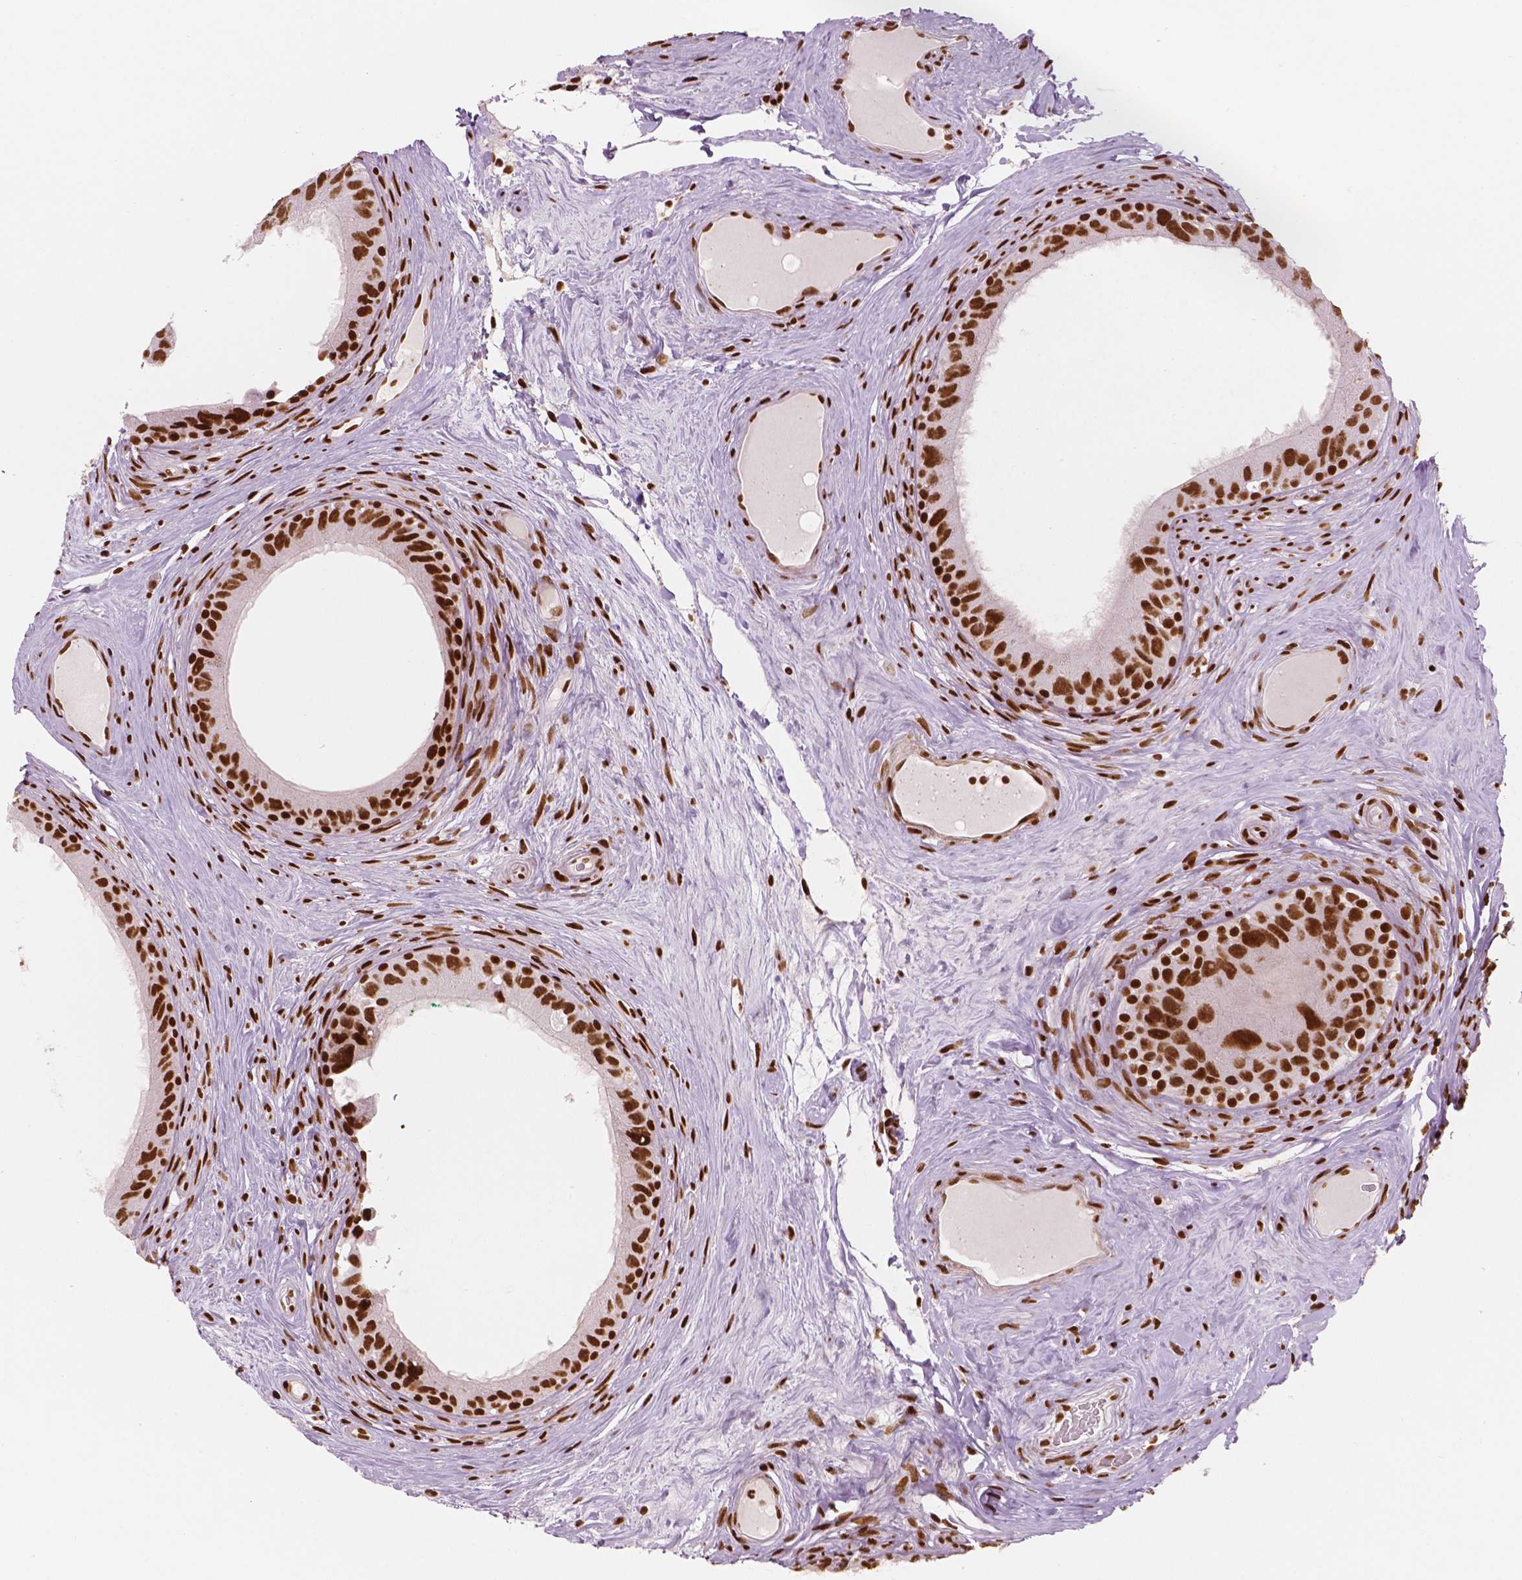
{"staining": {"intensity": "strong", "quantity": ">75%", "location": "nuclear"}, "tissue": "epididymis", "cell_type": "Glandular cells", "image_type": "normal", "snomed": [{"axis": "morphology", "description": "Normal tissue, NOS"}, {"axis": "topography", "description": "Epididymis"}], "caption": "Strong nuclear expression is seen in approximately >75% of glandular cells in unremarkable epididymis.", "gene": "BRD4", "patient": {"sex": "male", "age": 59}}